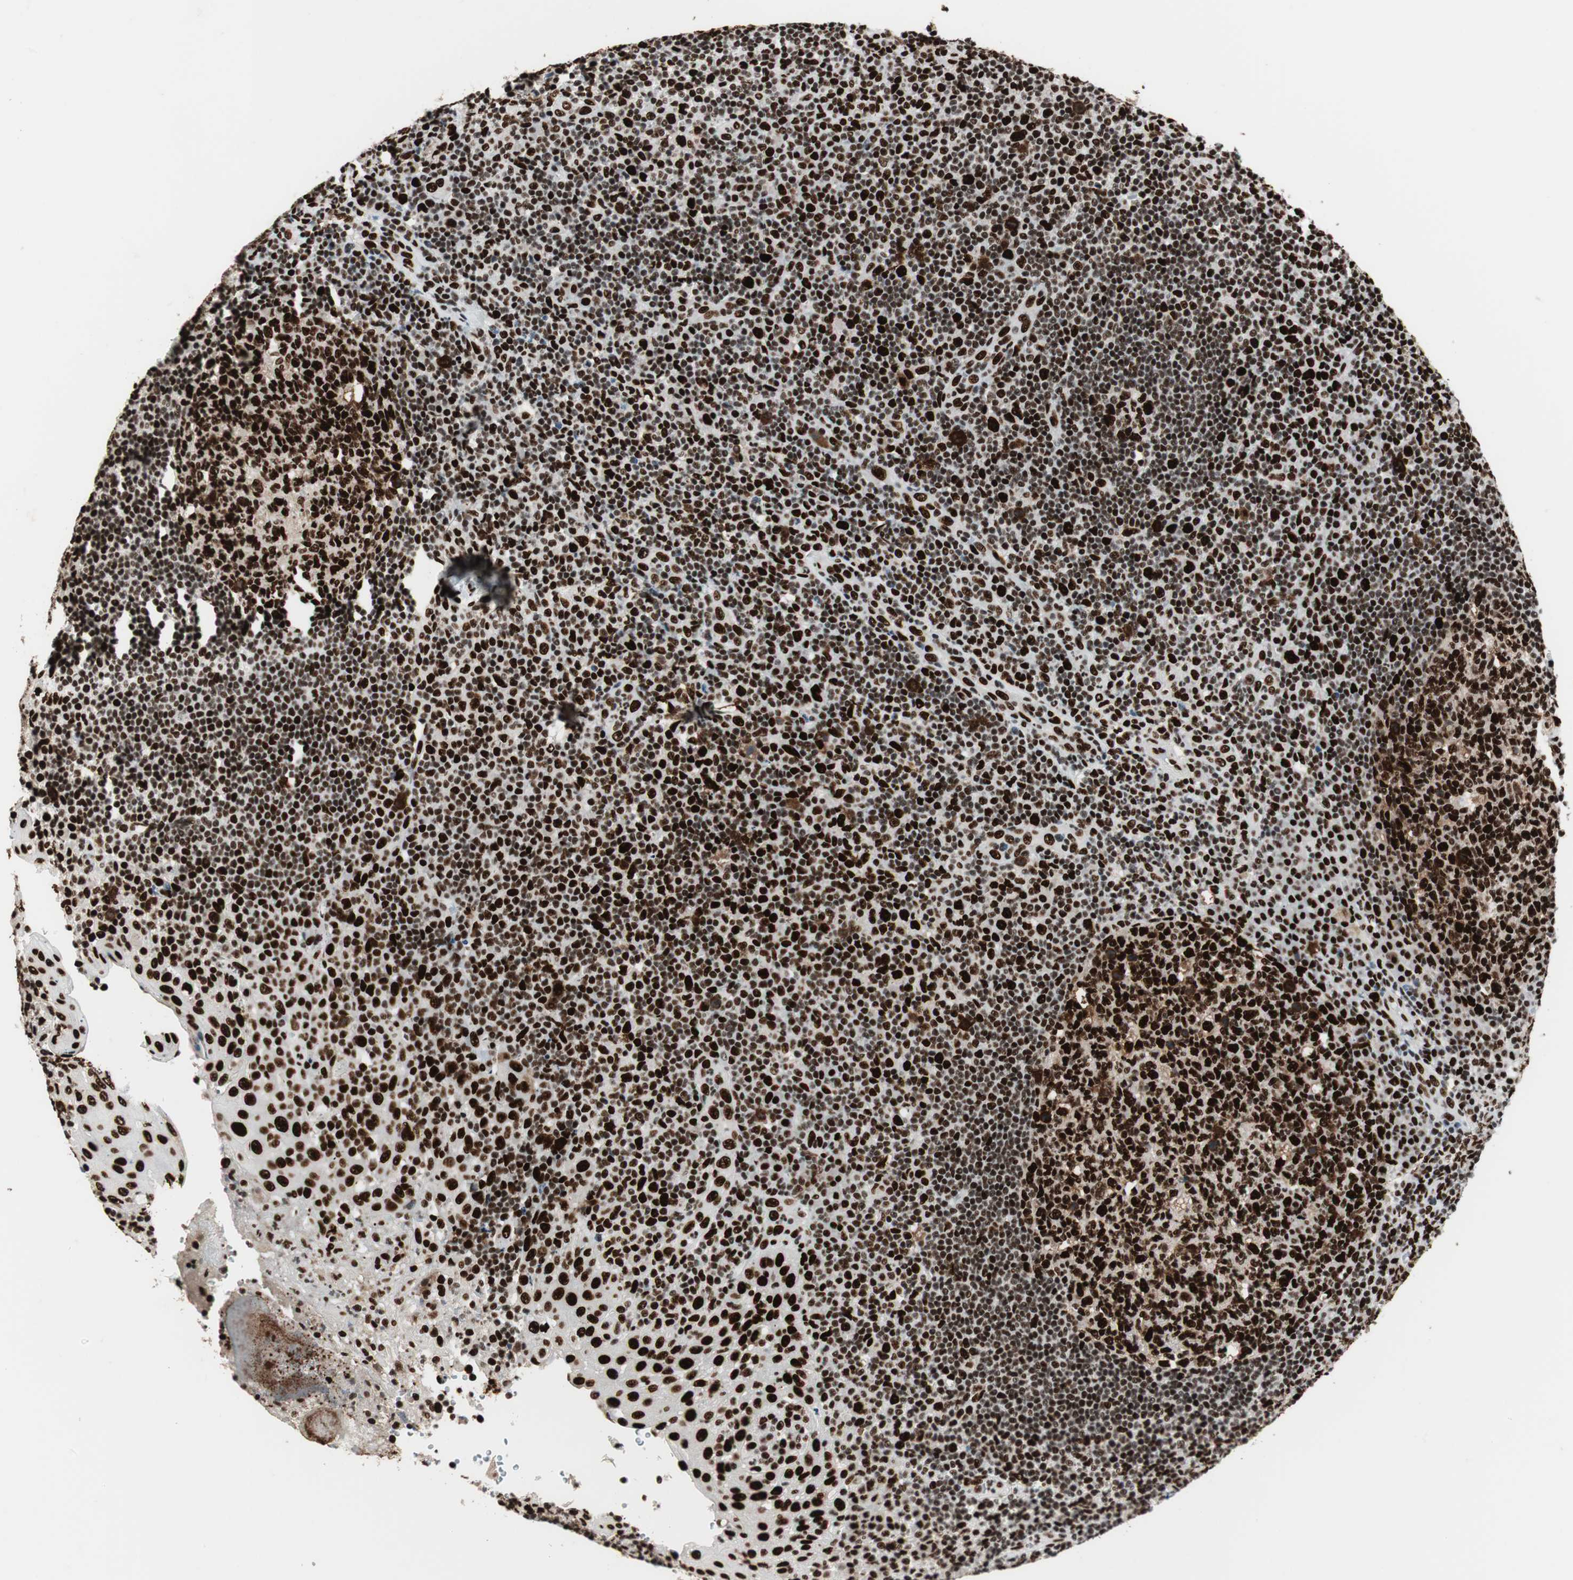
{"staining": {"intensity": "strong", "quantity": ">75%", "location": "nuclear"}, "tissue": "tonsil", "cell_type": "Germinal center cells", "image_type": "normal", "snomed": [{"axis": "morphology", "description": "Normal tissue, NOS"}, {"axis": "topography", "description": "Tonsil"}], "caption": "A photomicrograph of human tonsil stained for a protein demonstrates strong nuclear brown staining in germinal center cells.", "gene": "PSME3", "patient": {"sex": "female", "age": 40}}